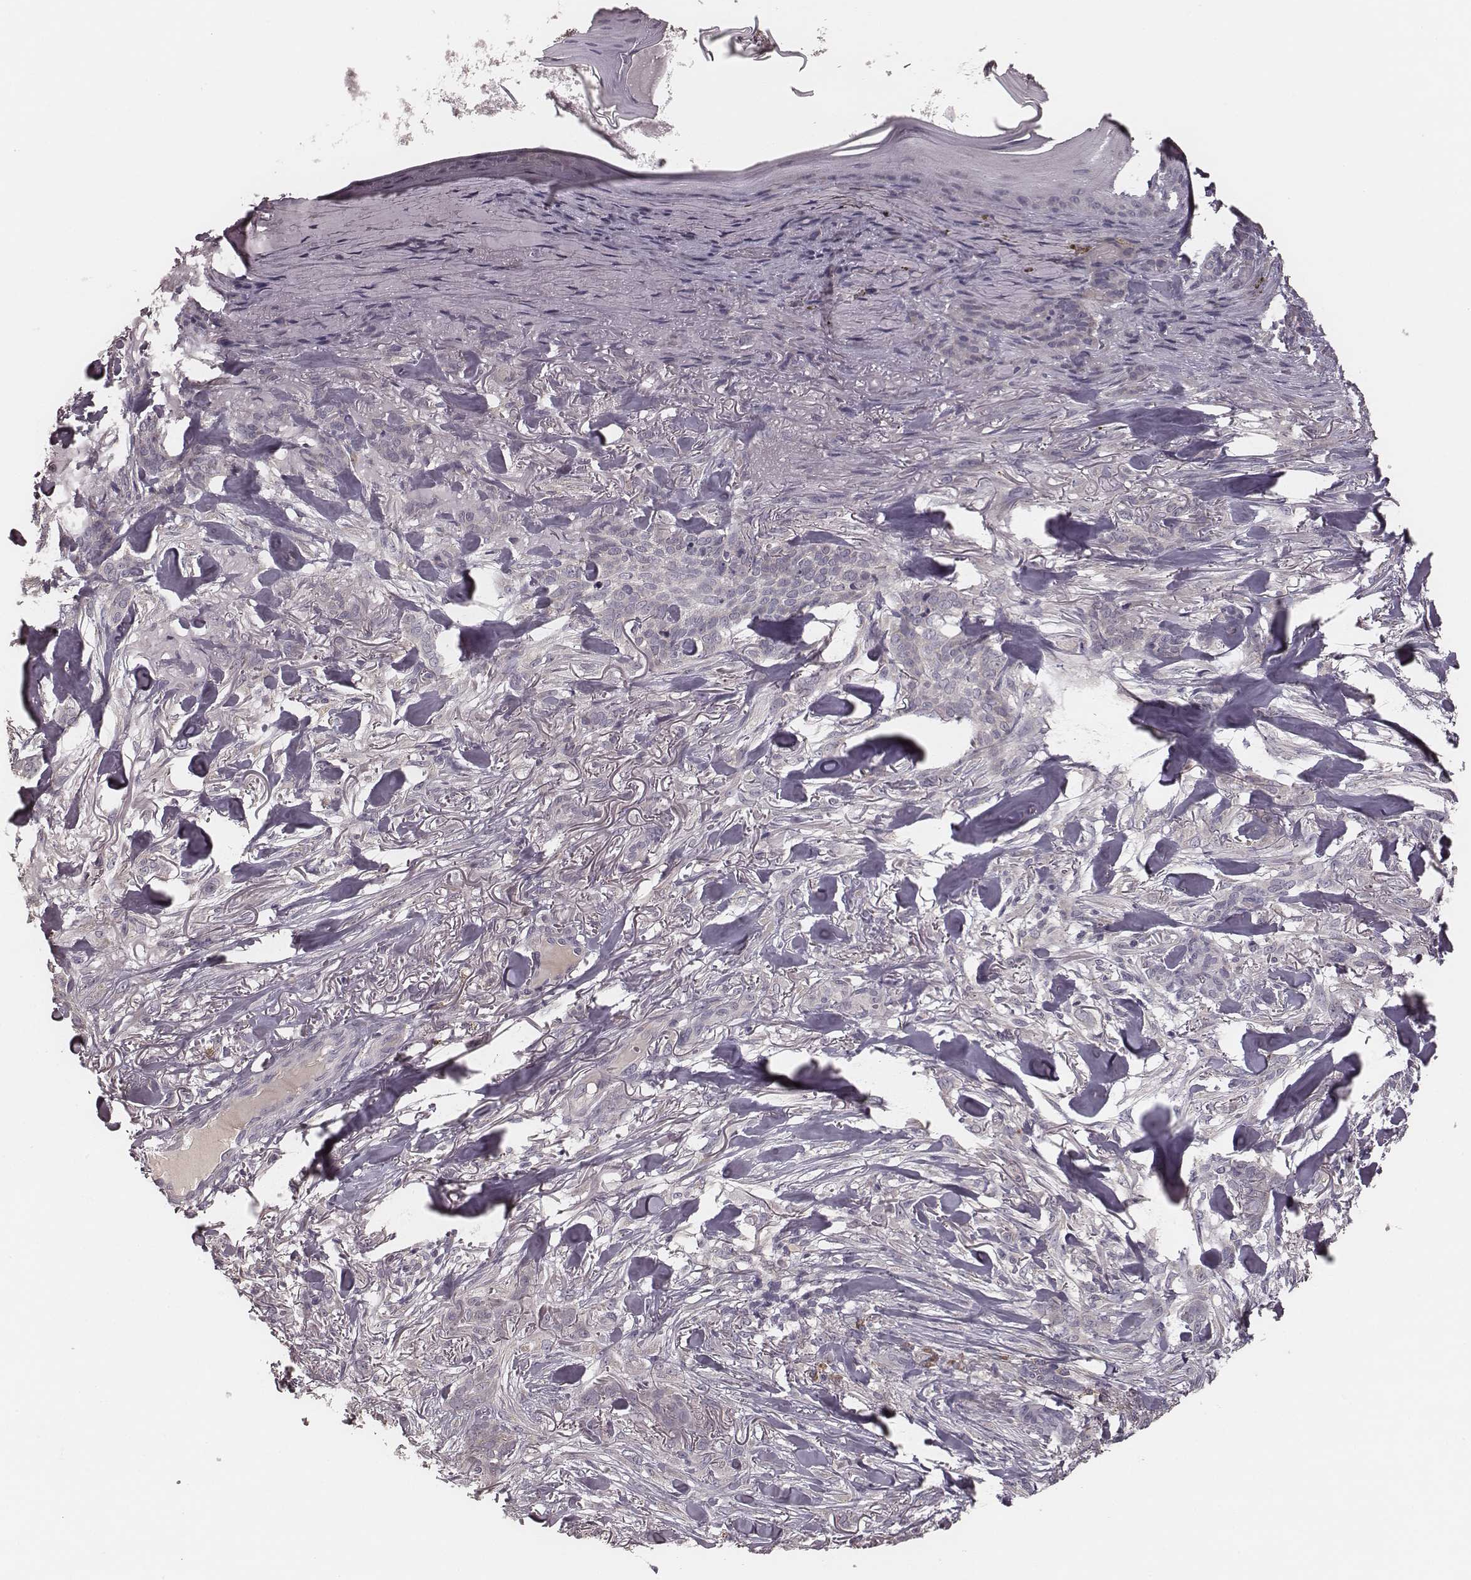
{"staining": {"intensity": "negative", "quantity": "none", "location": "none"}, "tissue": "skin cancer", "cell_type": "Tumor cells", "image_type": "cancer", "snomed": [{"axis": "morphology", "description": "Basal cell carcinoma"}, {"axis": "topography", "description": "Skin"}], "caption": "DAB immunohistochemical staining of human skin basal cell carcinoma reveals no significant expression in tumor cells. (Stains: DAB IHC with hematoxylin counter stain, Microscopy: brightfield microscopy at high magnification).", "gene": "P2RX5", "patient": {"sex": "female", "age": 61}}